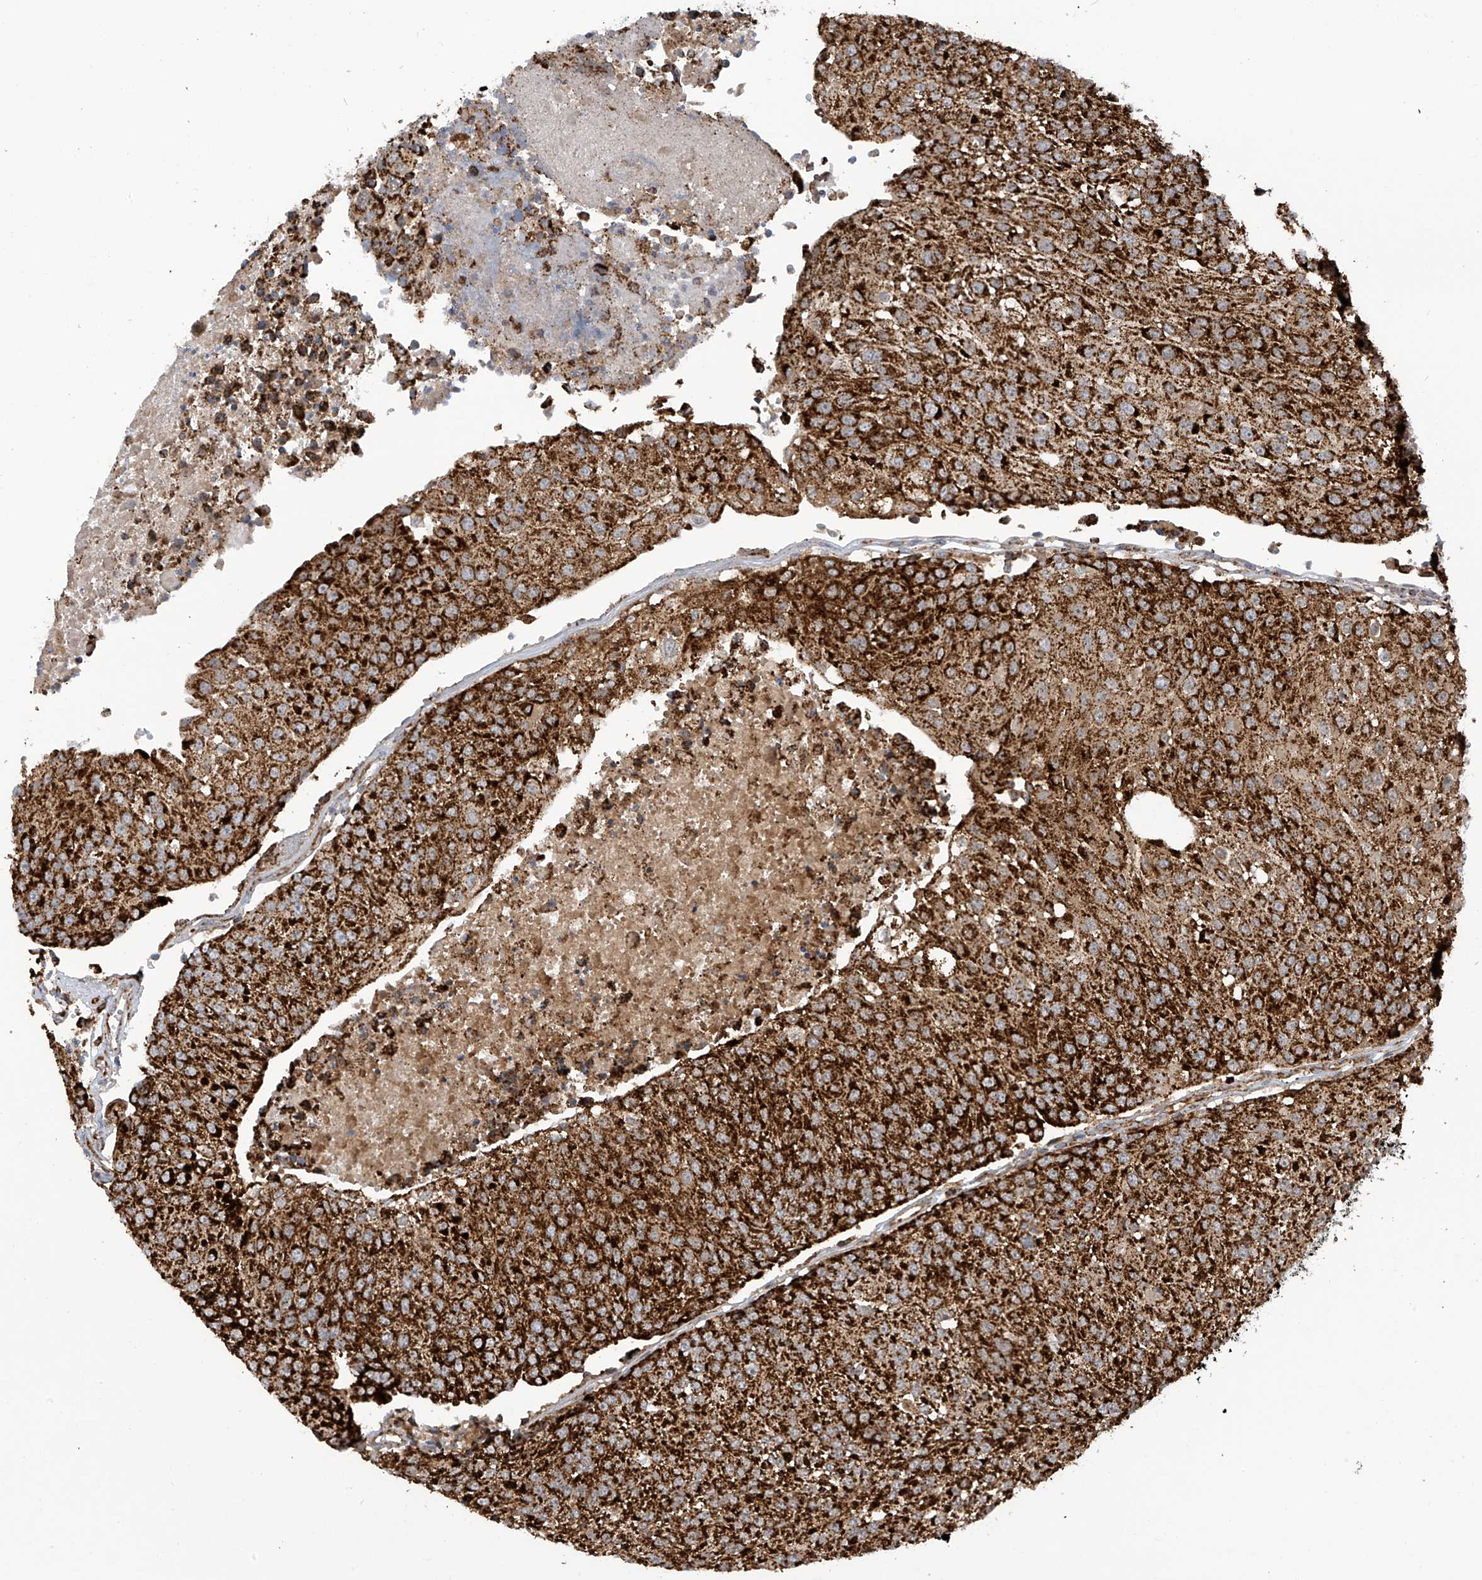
{"staining": {"intensity": "strong", "quantity": ">75%", "location": "cytoplasmic/membranous"}, "tissue": "urothelial cancer", "cell_type": "Tumor cells", "image_type": "cancer", "snomed": [{"axis": "morphology", "description": "Urothelial carcinoma, High grade"}, {"axis": "topography", "description": "Urinary bladder"}], "caption": "High-grade urothelial carcinoma was stained to show a protein in brown. There is high levels of strong cytoplasmic/membranous staining in about >75% of tumor cells.", "gene": "COX10", "patient": {"sex": "female", "age": 85}}